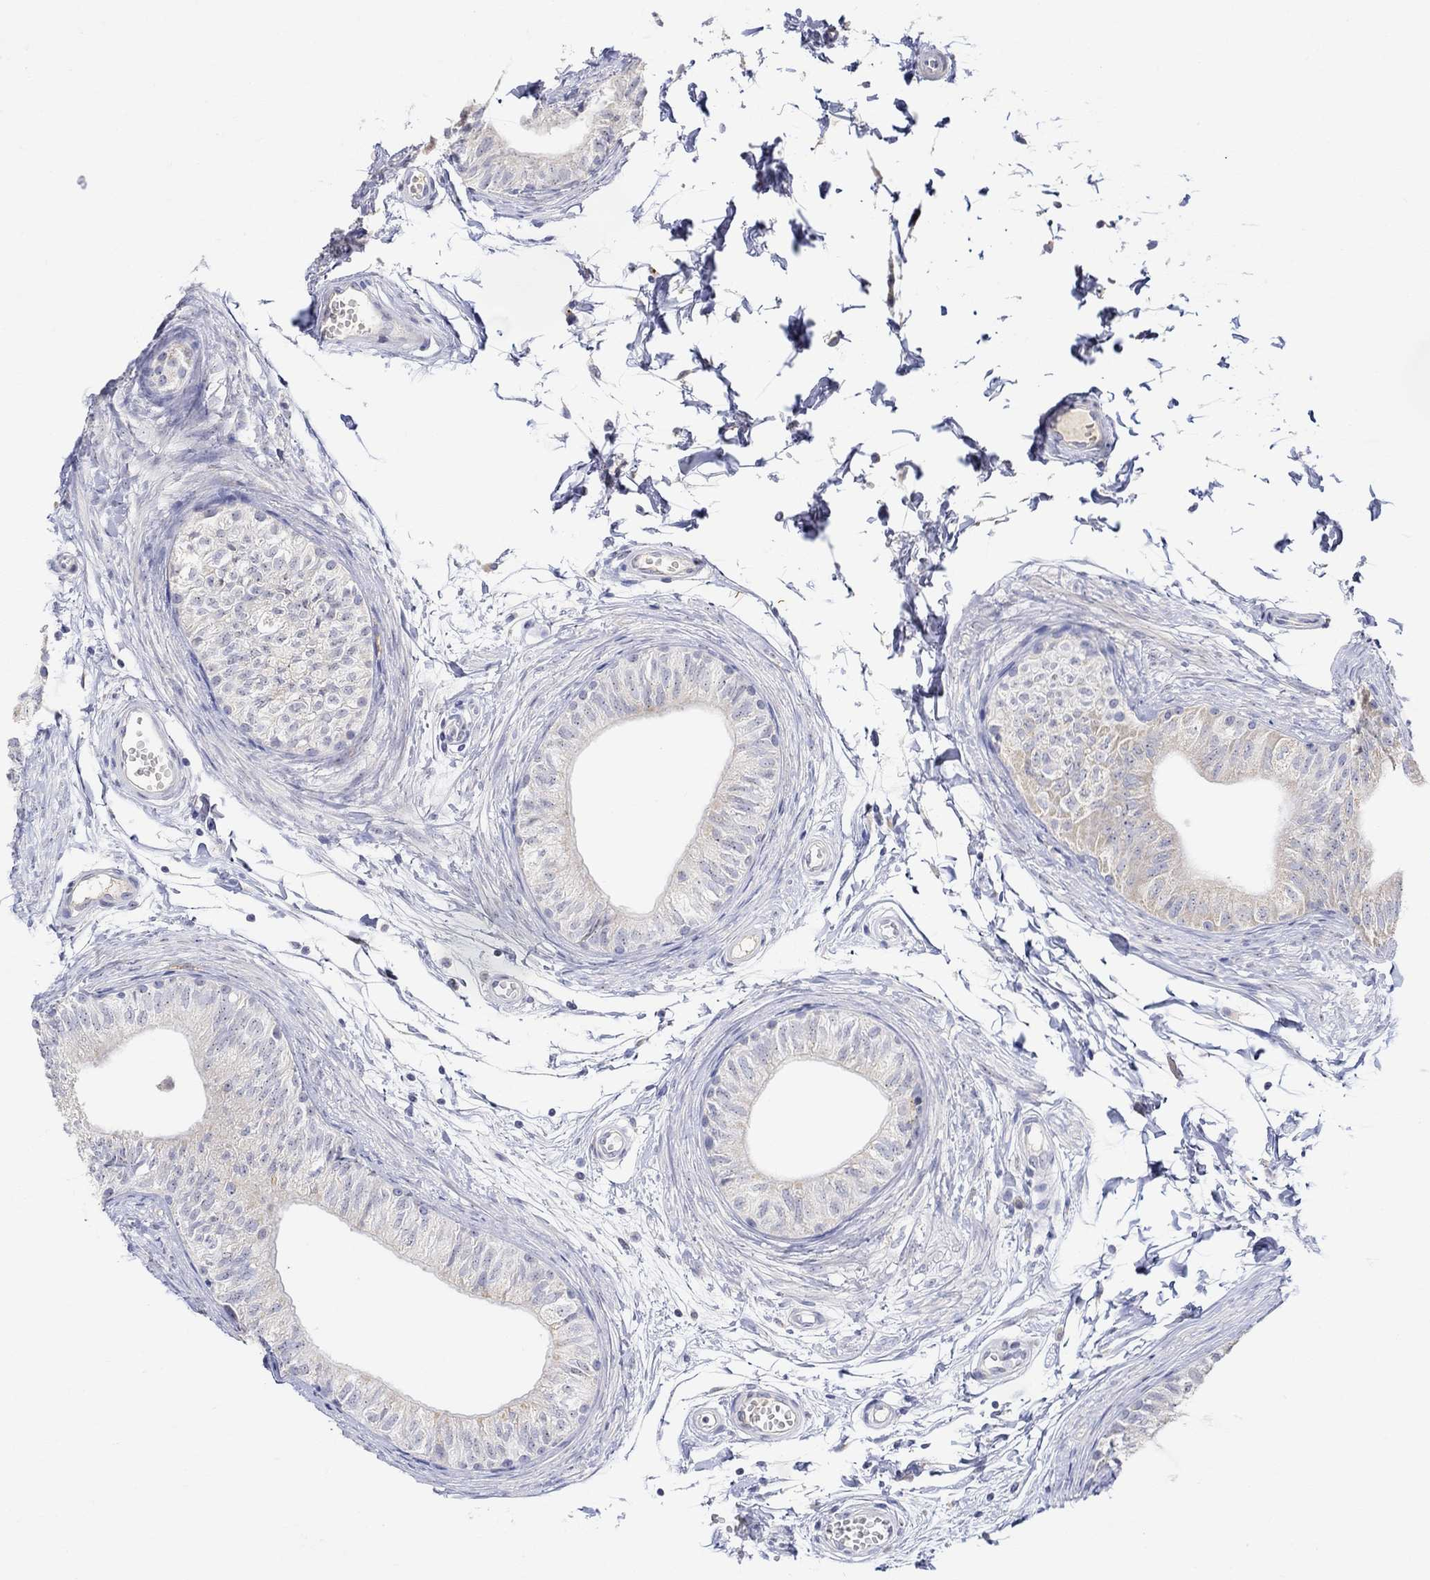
{"staining": {"intensity": "negative", "quantity": "none", "location": "none"}, "tissue": "epididymis", "cell_type": "Glandular cells", "image_type": "normal", "snomed": [{"axis": "morphology", "description": "Normal tissue, NOS"}, {"axis": "topography", "description": "Epididymis"}], "caption": "Immunohistochemistry image of unremarkable epididymis: human epididymis stained with DAB exhibits no significant protein positivity in glandular cells. (DAB immunohistochemistry visualized using brightfield microscopy, high magnification).", "gene": "FNDC5", "patient": {"sex": "male", "age": 22}}